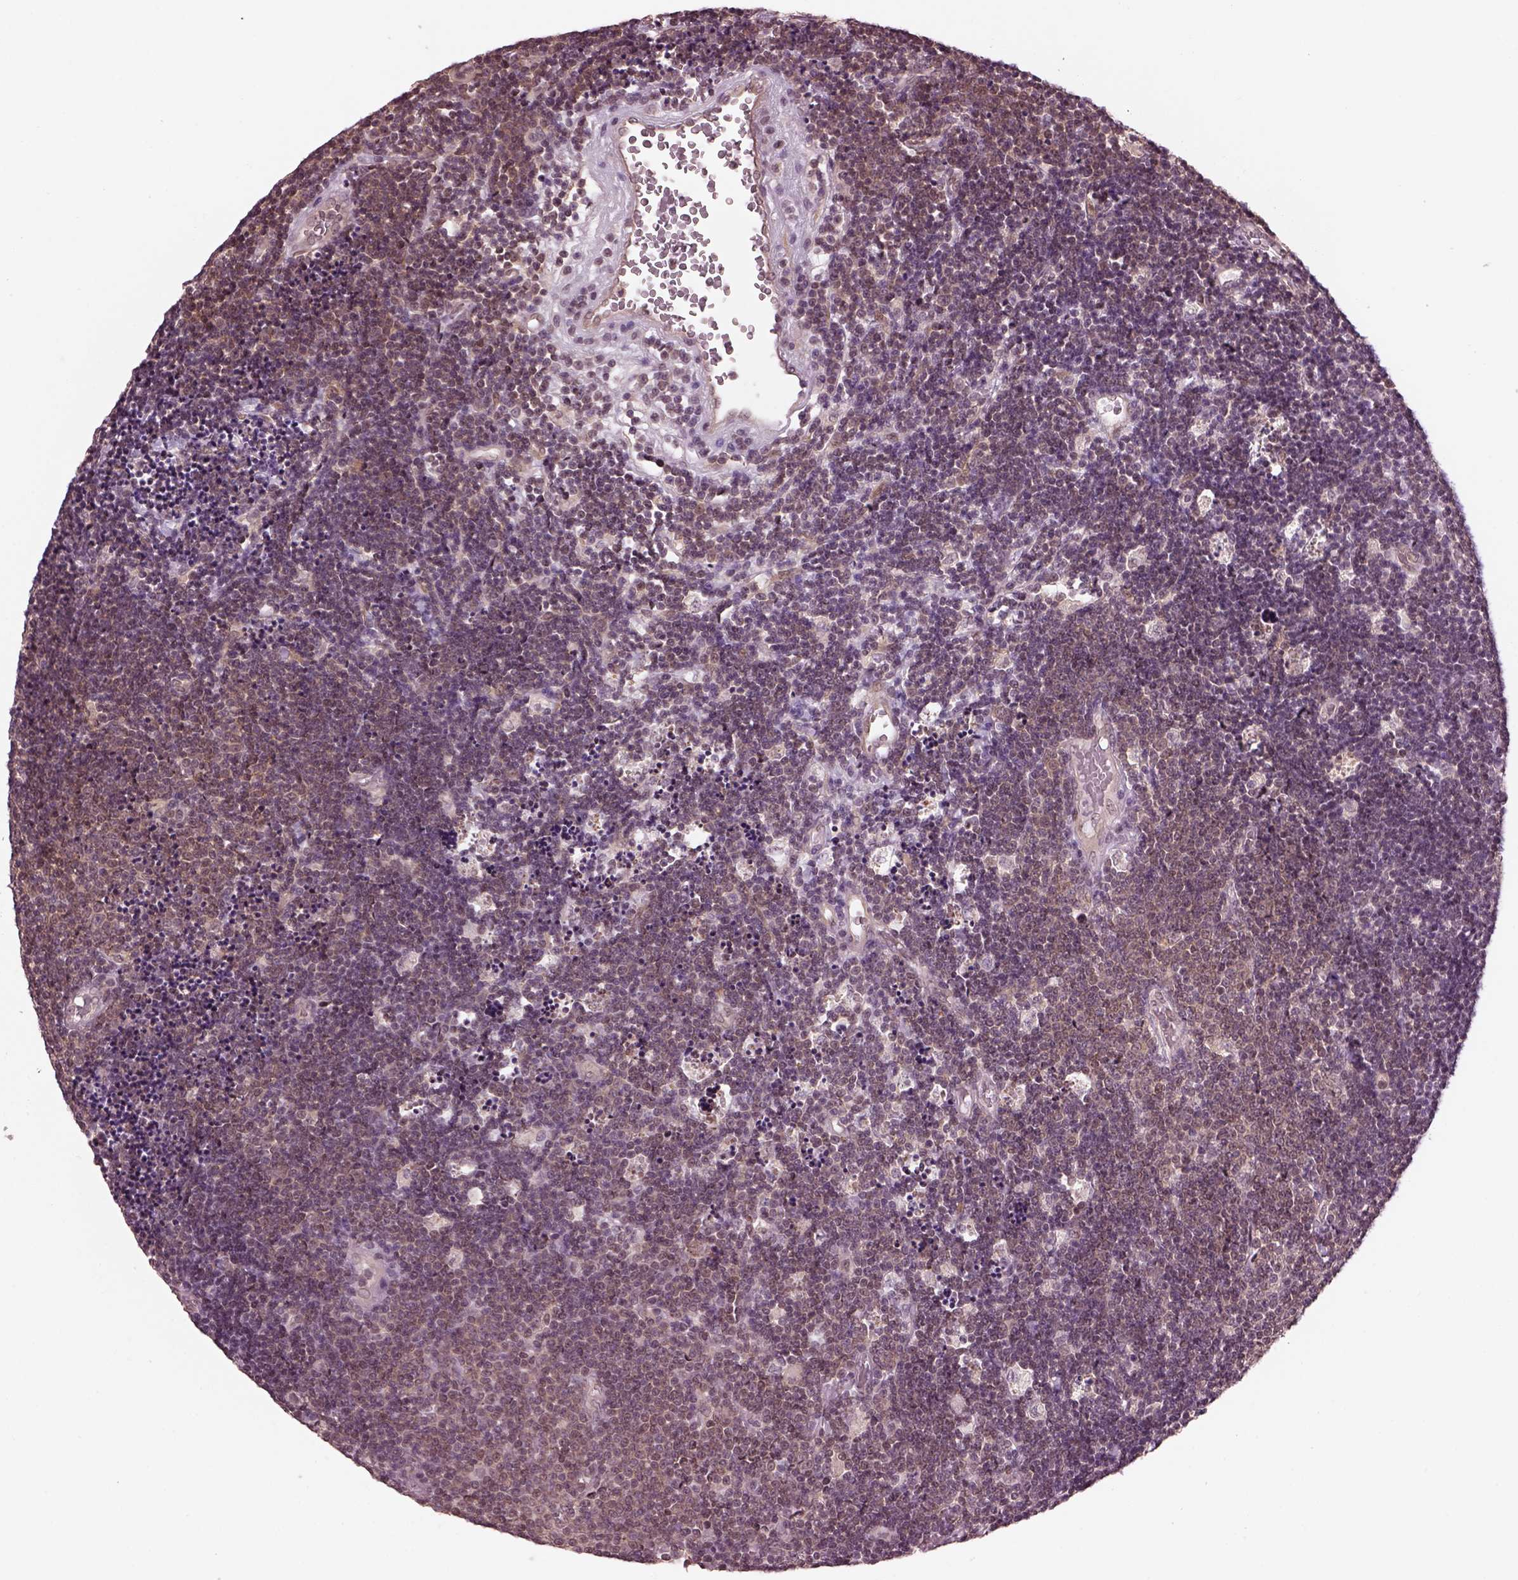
{"staining": {"intensity": "weak", "quantity": "<25%", "location": "cytoplasmic/membranous"}, "tissue": "lymphoma", "cell_type": "Tumor cells", "image_type": "cancer", "snomed": [{"axis": "morphology", "description": "Malignant lymphoma, non-Hodgkin's type, Low grade"}, {"axis": "topography", "description": "Brain"}], "caption": "DAB (3,3'-diaminobenzidine) immunohistochemical staining of lymphoma reveals no significant expression in tumor cells.", "gene": "SRI", "patient": {"sex": "female", "age": 66}}